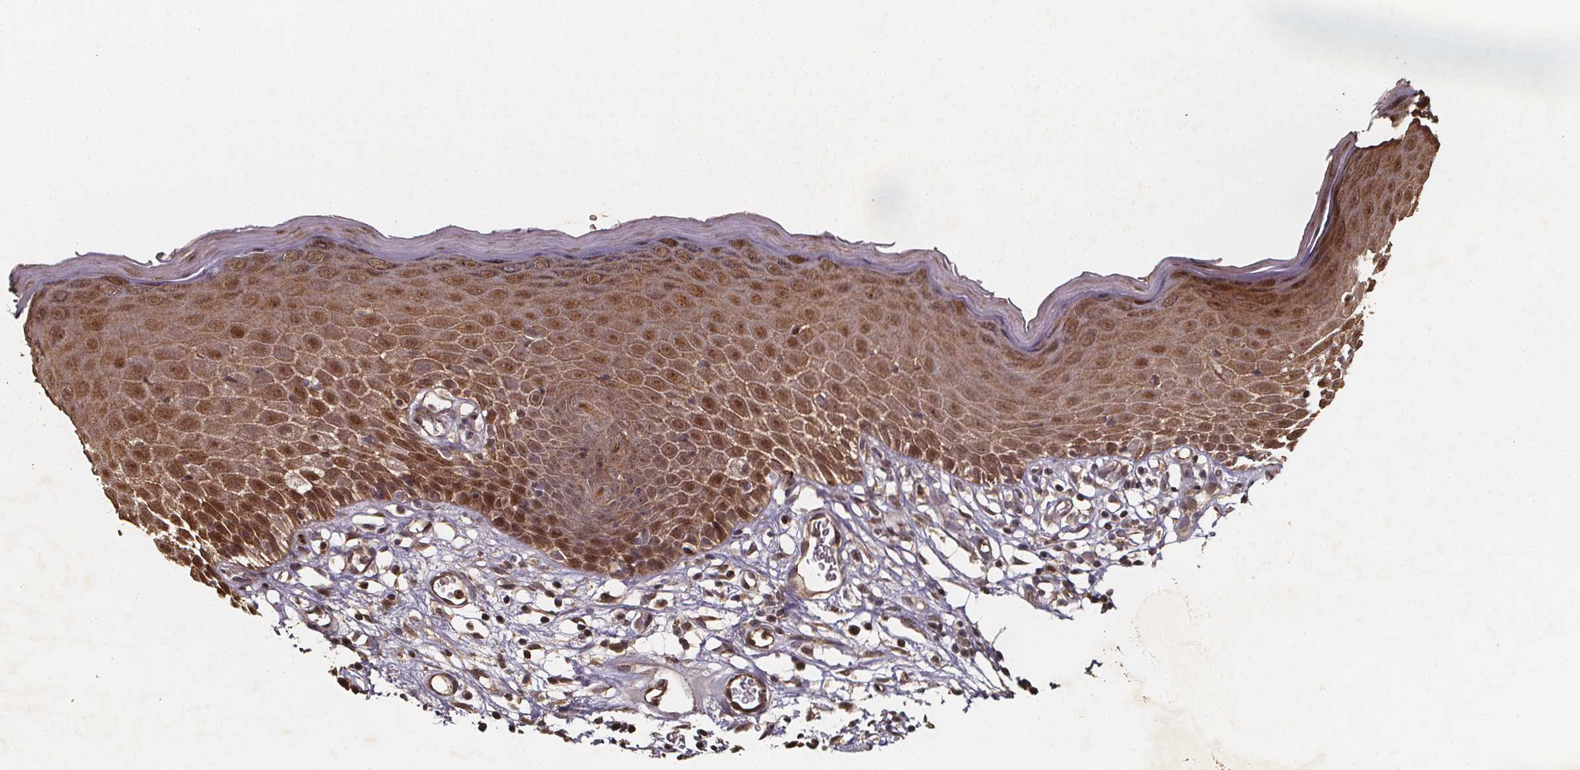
{"staining": {"intensity": "moderate", "quantity": "25%-75%", "location": "cytoplasmic/membranous,nuclear"}, "tissue": "skin", "cell_type": "Epidermal cells", "image_type": "normal", "snomed": [{"axis": "morphology", "description": "Normal tissue, NOS"}, {"axis": "topography", "description": "Vulva"}], "caption": "Immunohistochemistry (IHC) of normal human skin displays medium levels of moderate cytoplasmic/membranous,nuclear positivity in approximately 25%-75% of epidermal cells. (DAB IHC with brightfield microscopy, high magnification).", "gene": "ZNF879", "patient": {"sex": "female", "age": 68}}